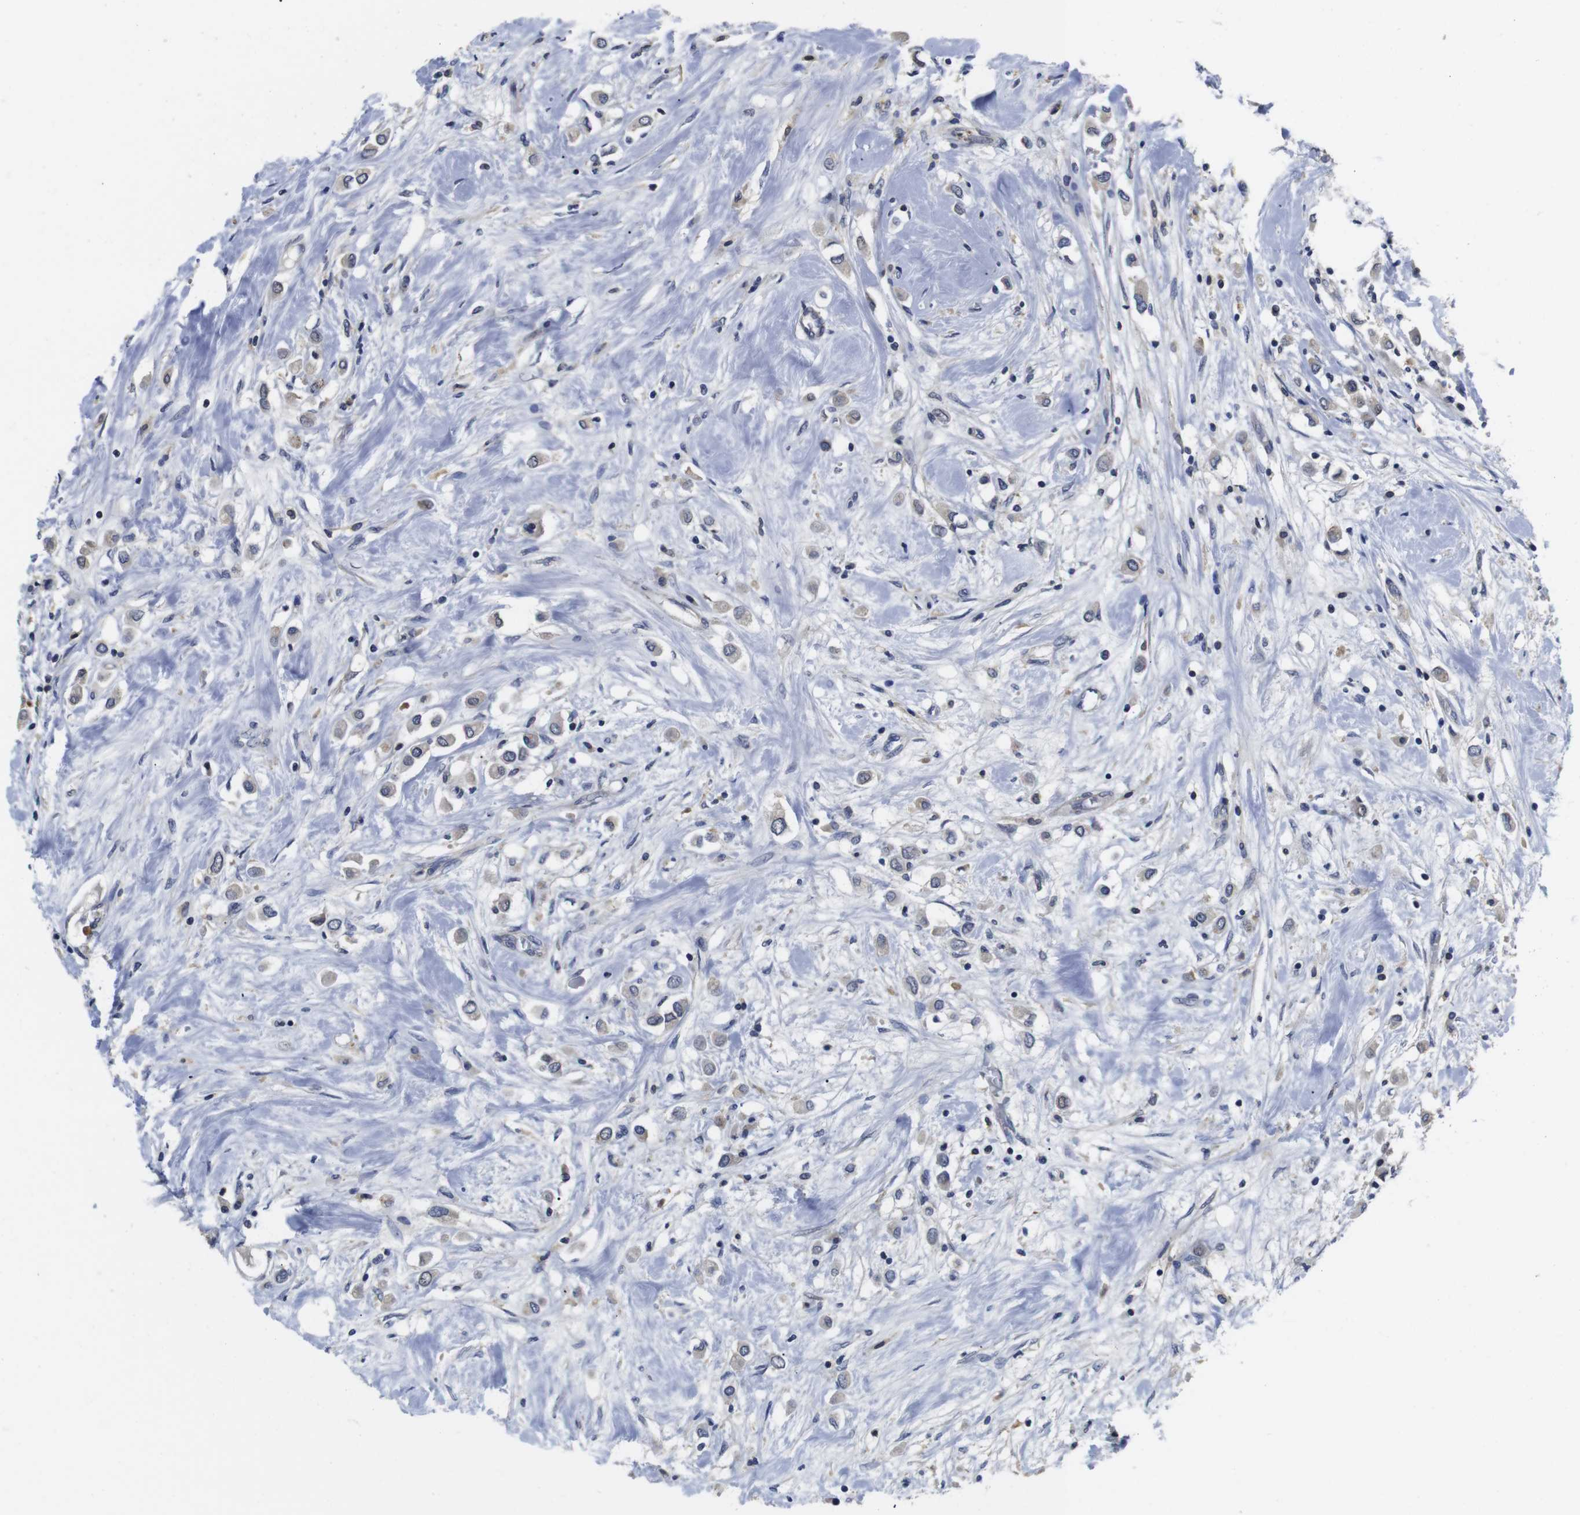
{"staining": {"intensity": "negative", "quantity": "none", "location": "none"}, "tissue": "breast cancer", "cell_type": "Tumor cells", "image_type": "cancer", "snomed": [{"axis": "morphology", "description": "Duct carcinoma"}, {"axis": "topography", "description": "Breast"}], "caption": "A high-resolution image shows IHC staining of breast cancer (intraductal carcinoma), which reveals no significant staining in tumor cells.", "gene": "FNTA", "patient": {"sex": "female", "age": 61}}